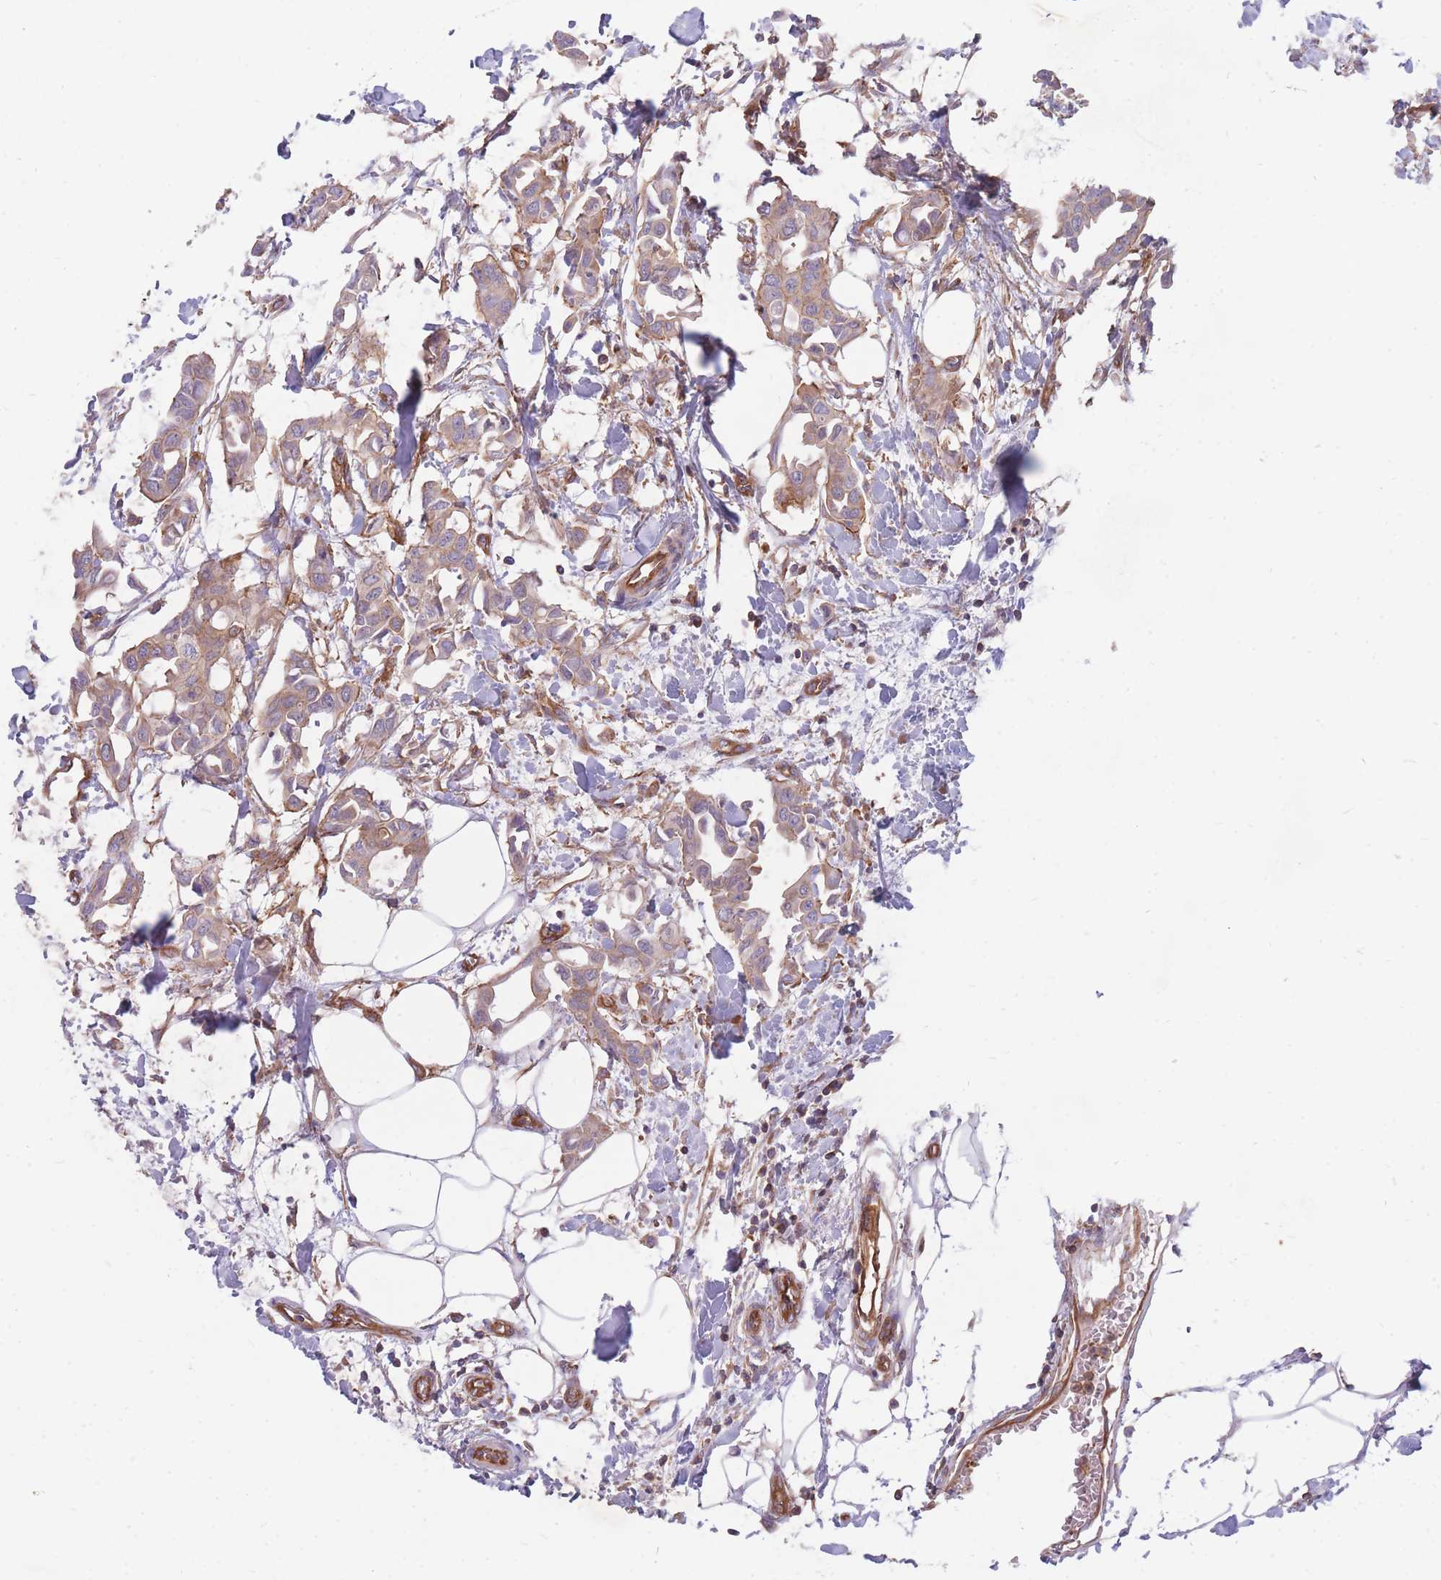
{"staining": {"intensity": "weak", "quantity": "25%-75%", "location": "cytoplasmic/membranous"}, "tissue": "breast cancer", "cell_type": "Tumor cells", "image_type": "cancer", "snomed": [{"axis": "morphology", "description": "Duct carcinoma"}, {"axis": "topography", "description": "Breast"}], "caption": "Immunohistochemistry of breast cancer reveals low levels of weak cytoplasmic/membranous positivity in about 25%-75% of tumor cells. (DAB IHC, brown staining for protein, blue staining for nuclei).", "gene": "GGA1", "patient": {"sex": "female", "age": 41}}